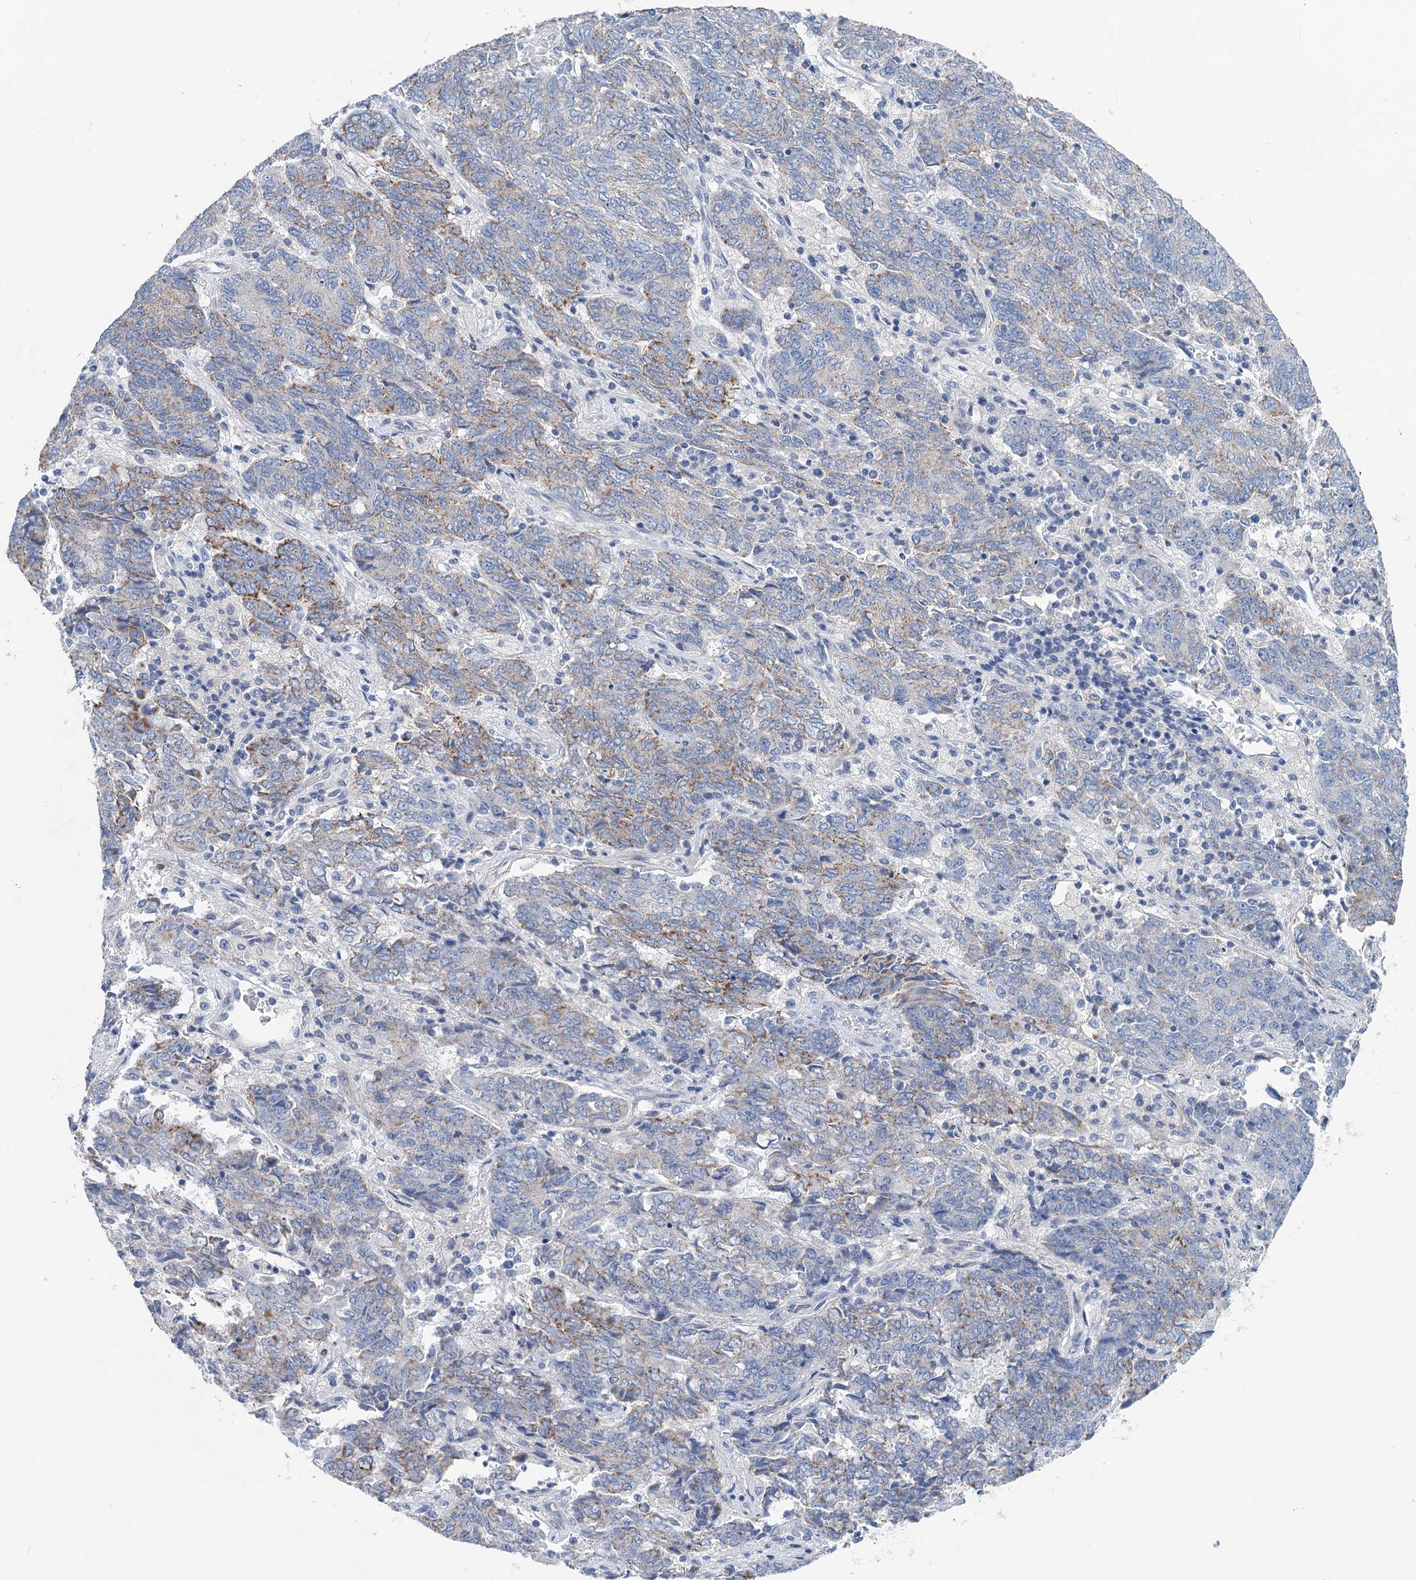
{"staining": {"intensity": "moderate", "quantity": "<25%", "location": "cytoplasmic/membranous"}, "tissue": "endometrial cancer", "cell_type": "Tumor cells", "image_type": "cancer", "snomed": [{"axis": "morphology", "description": "Adenocarcinoma, NOS"}, {"axis": "topography", "description": "Endometrium"}], "caption": "Immunohistochemical staining of endometrial cancer exhibits low levels of moderate cytoplasmic/membranous expression in approximately <25% of tumor cells.", "gene": "CHDH", "patient": {"sex": "female", "age": 80}}